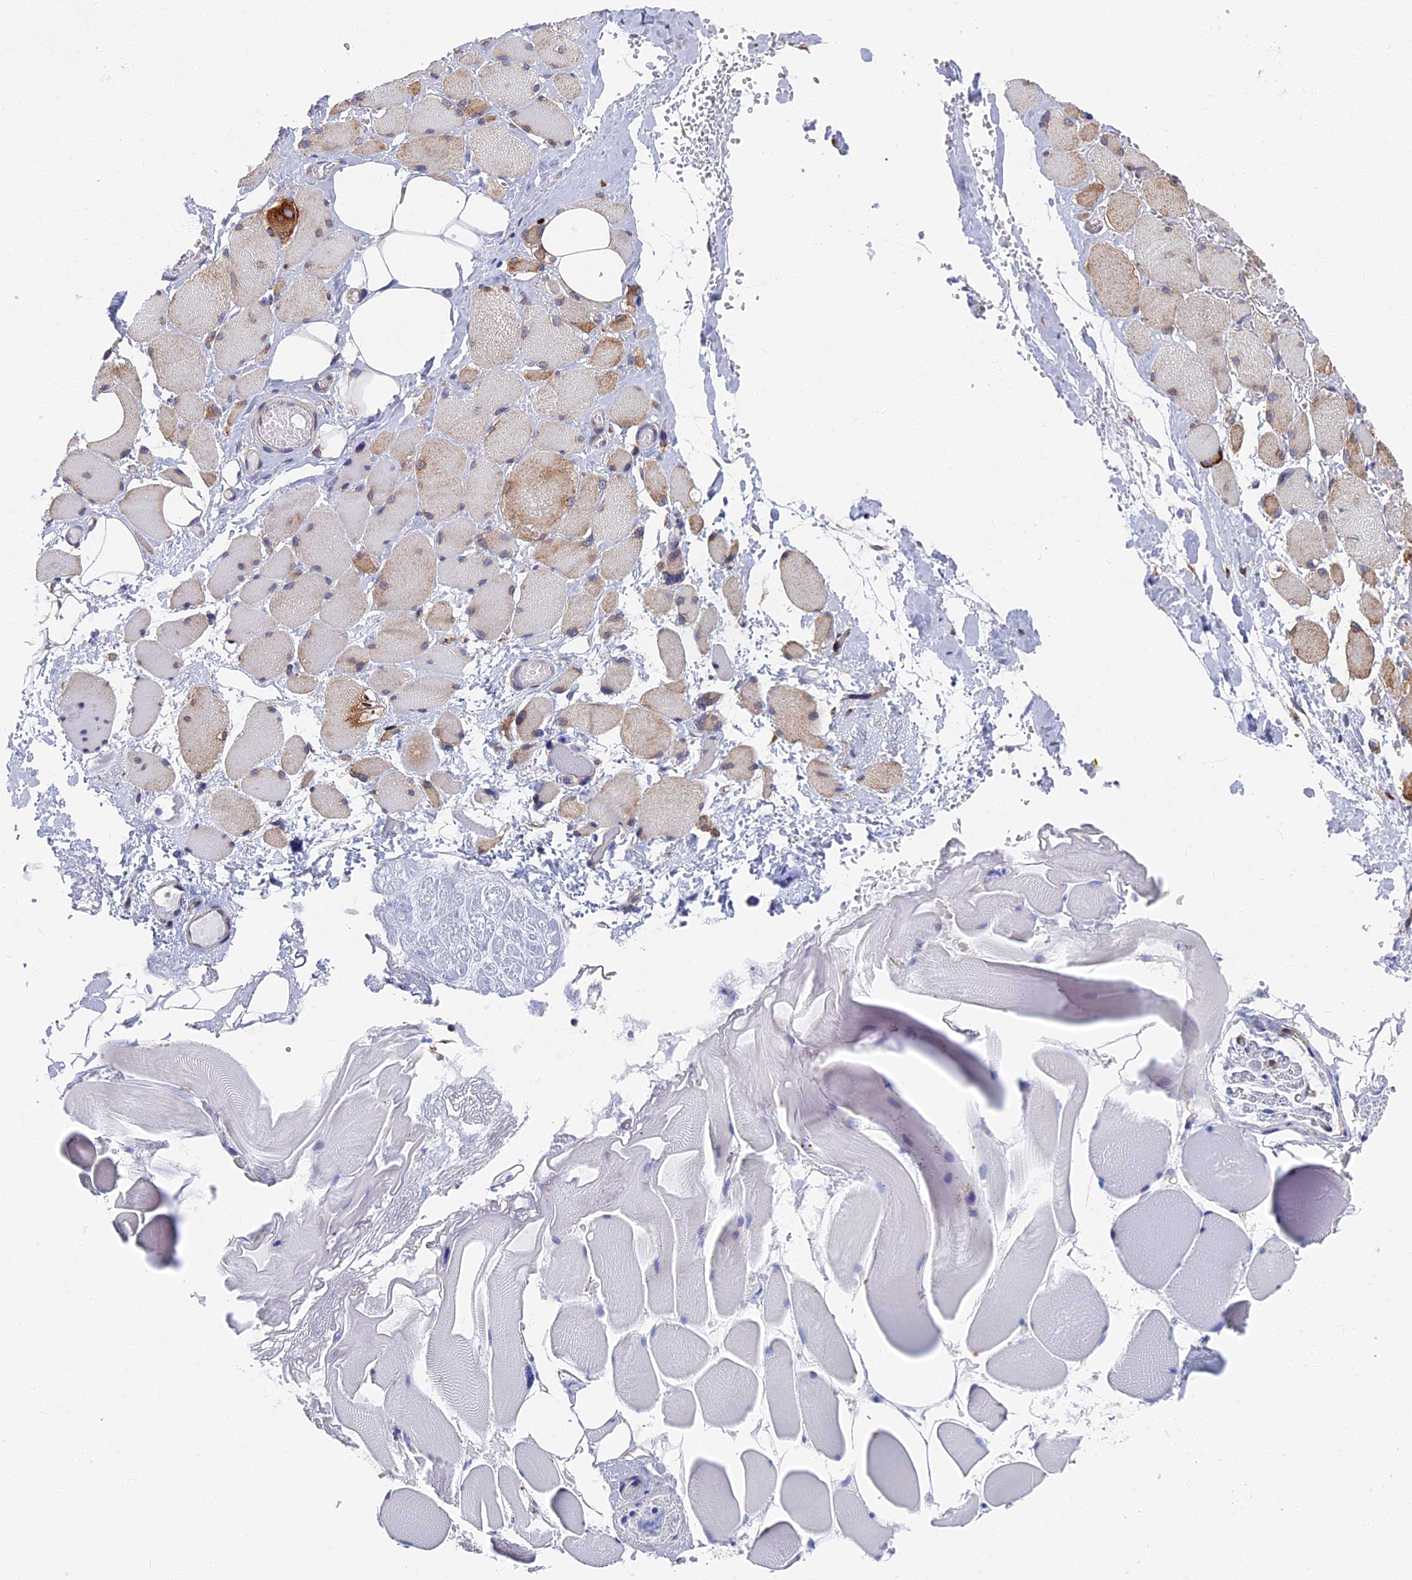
{"staining": {"intensity": "weak", "quantity": "<25%", "location": "cytoplasmic/membranous,nuclear"}, "tissue": "skeletal muscle", "cell_type": "Myocytes", "image_type": "normal", "snomed": [{"axis": "morphology", "description": "Normal tissue, NOS"}, {"axis": "morphology", "description": "Basal cell carcinoma"}, {"axis": "topography", "description": "Skeletal muscle"}], "caption": "This is a micrograph of IHC staining of normal skeletal muscle, which shows no positivity in myocytes. The staining was performed using DAB (3,3'-diaminobenzidine) to visualize the protein expression in brown, while the nuclei were stained in blue with hematoxylin (Magnification: 20x).", "gene": "YBX1", "patient": {"sex": "female", "age": 64}}